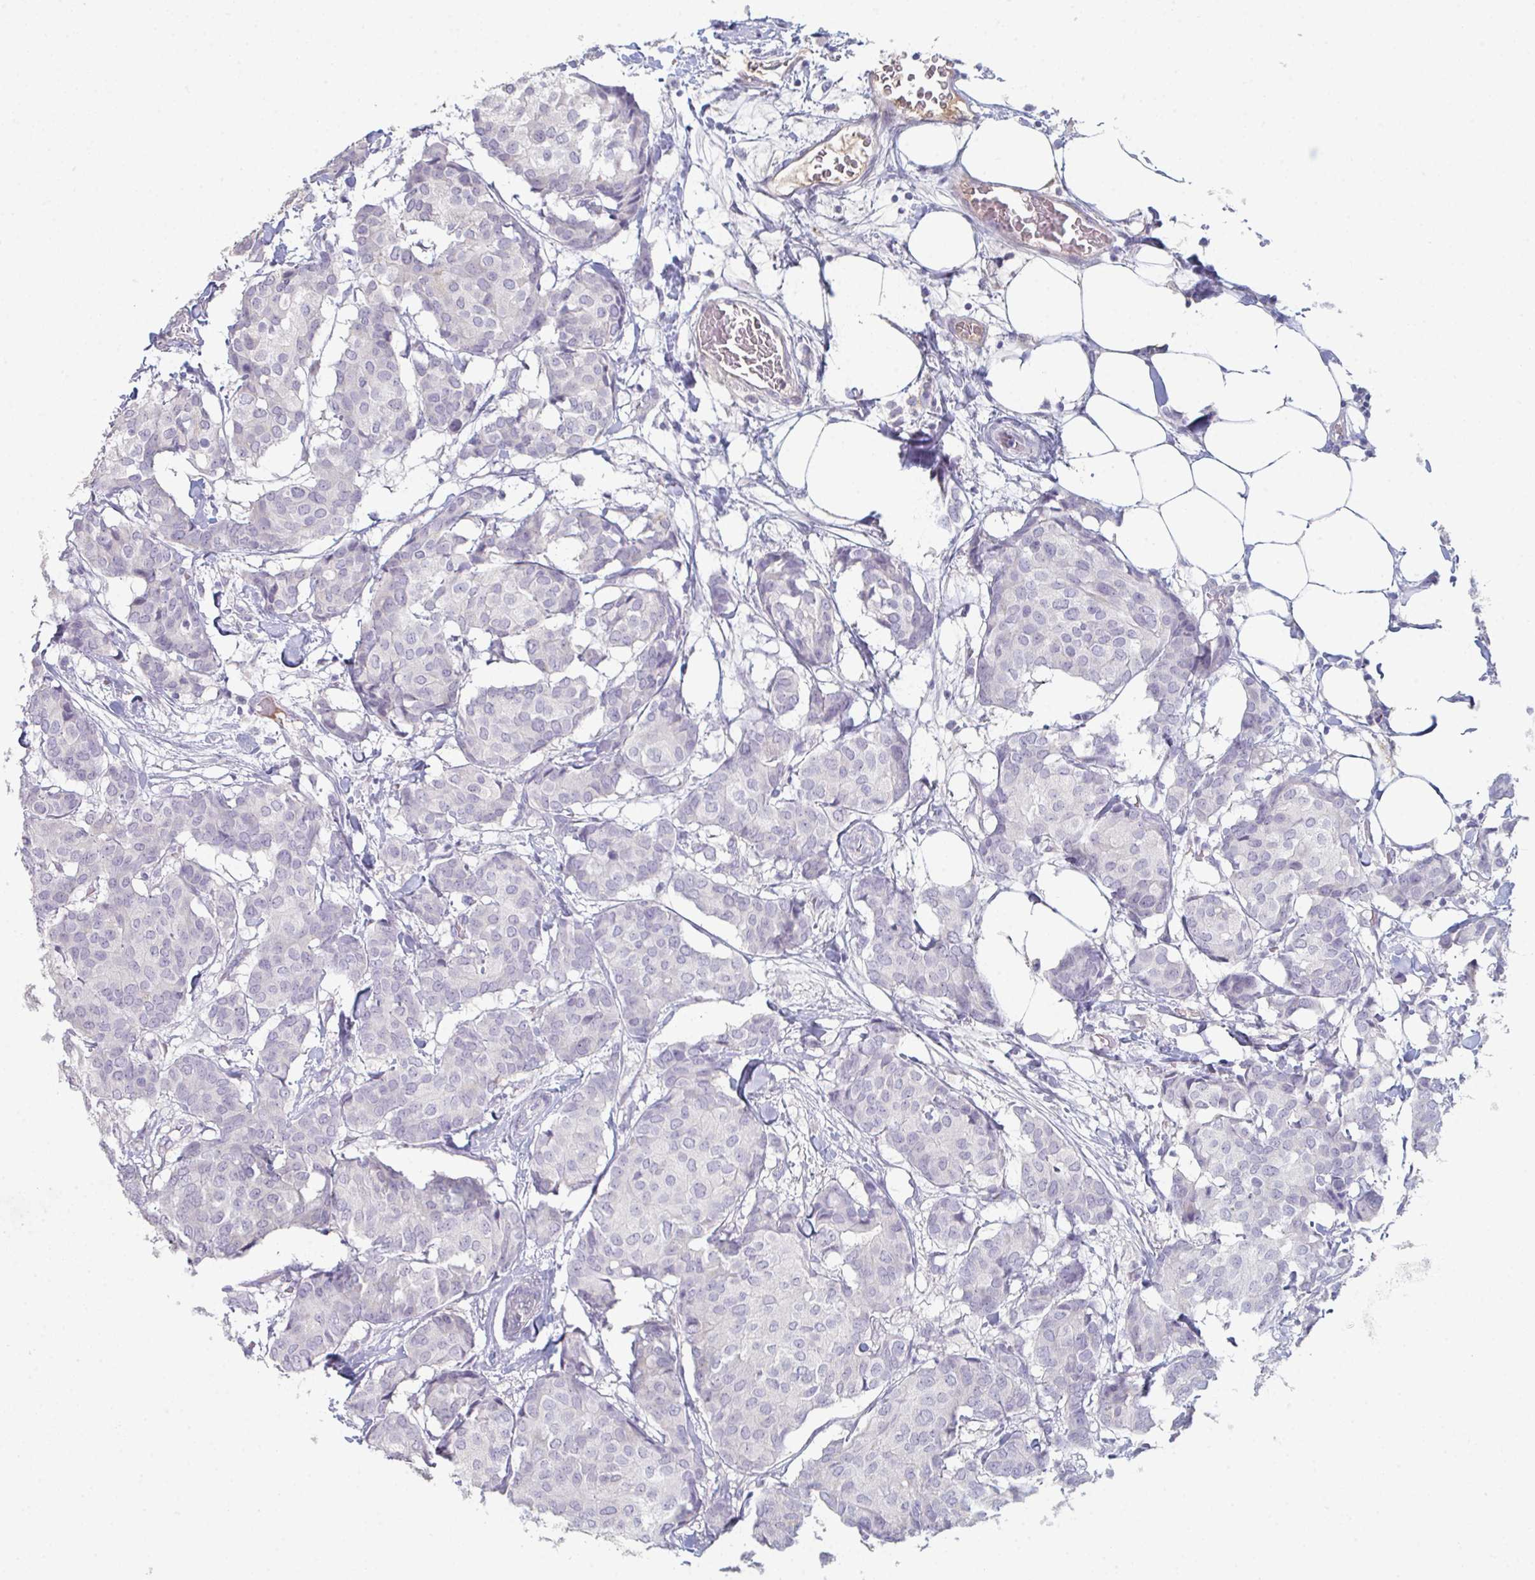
{"staining": {"intensity": "negative", "quantity": "none", "location": "none"}, "tissue": "breast cancer", "cell_type": "Tumor cells", "image_type": "cancer", "snomed": [{"axis": "morphology", "description": "Duct carcinoma"}, {"axis": "topography", "description": "Breast"}], "caption": "Tumor cells show no significant expression in infiltrating ductal carcinoma (breast).", "gene": "ADAM21", "patient": {"sex": "female", "age": 75}}